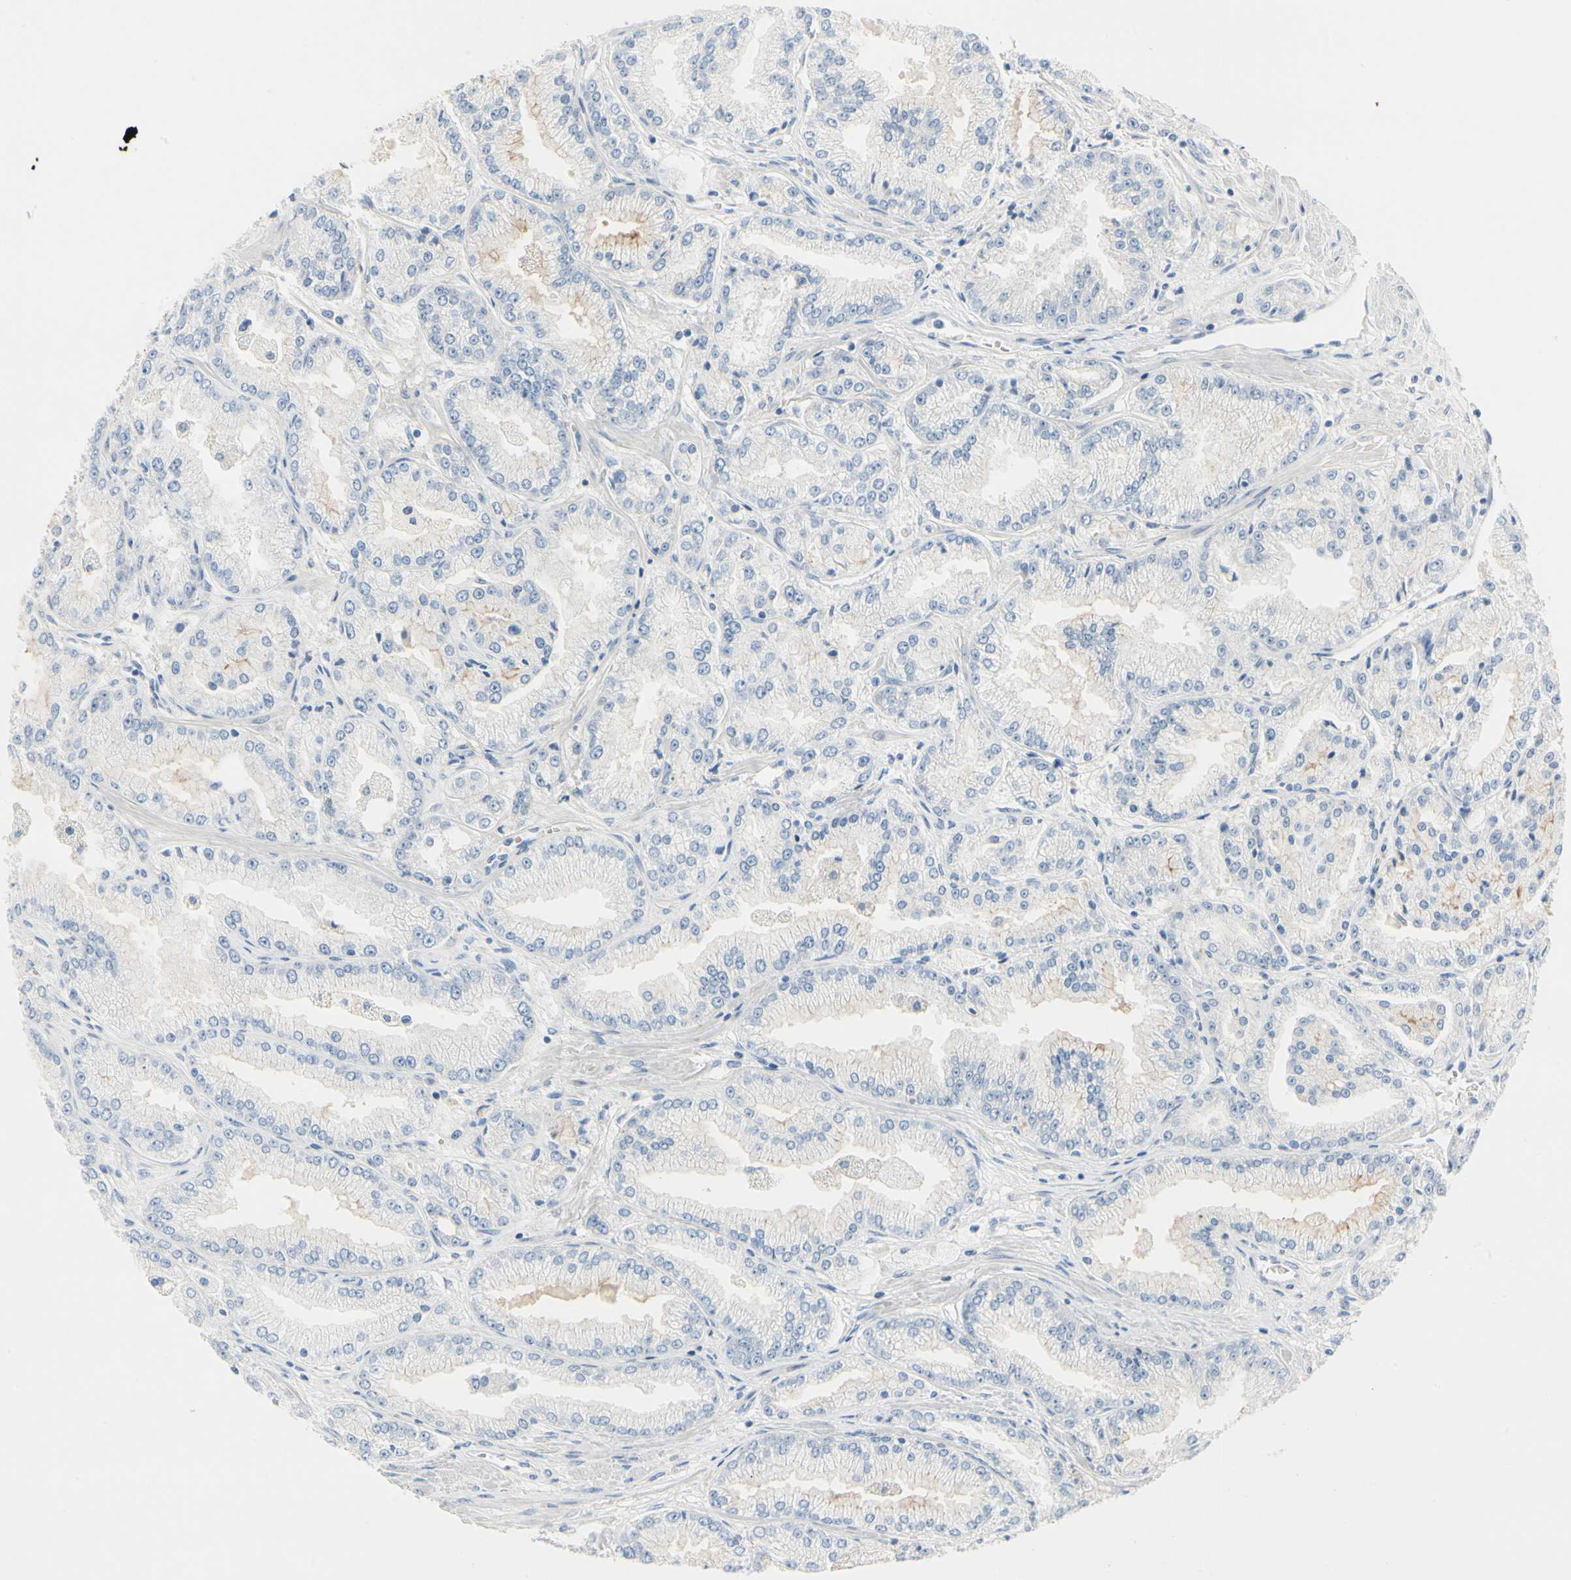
{"staining": {"intensity": "negative", "quantity": "none", "location": "none"}, "tissue": "prostate cancer", "cell_type": "Tumor cells", "image_type": "cancer", "snomed": [{"axis": "morphology", "description": "Adenocarcinoma, High grade"}, {"axis": "topography", "description": "Prostate"}], "caption": "Immunohistochemistry (IHC) micrograph of neoplastic tissue: prostate cancer stained with DAB (3,3'-diaminobenzidine) exhibits no significant protein staining in tumor cells. (DAB (3,3'-diaminobenzidine) IHC visualized using brightfield microscopy, high magnification).", "gene": "MARK1", "patient": {"sex": "male", "age": 61}}